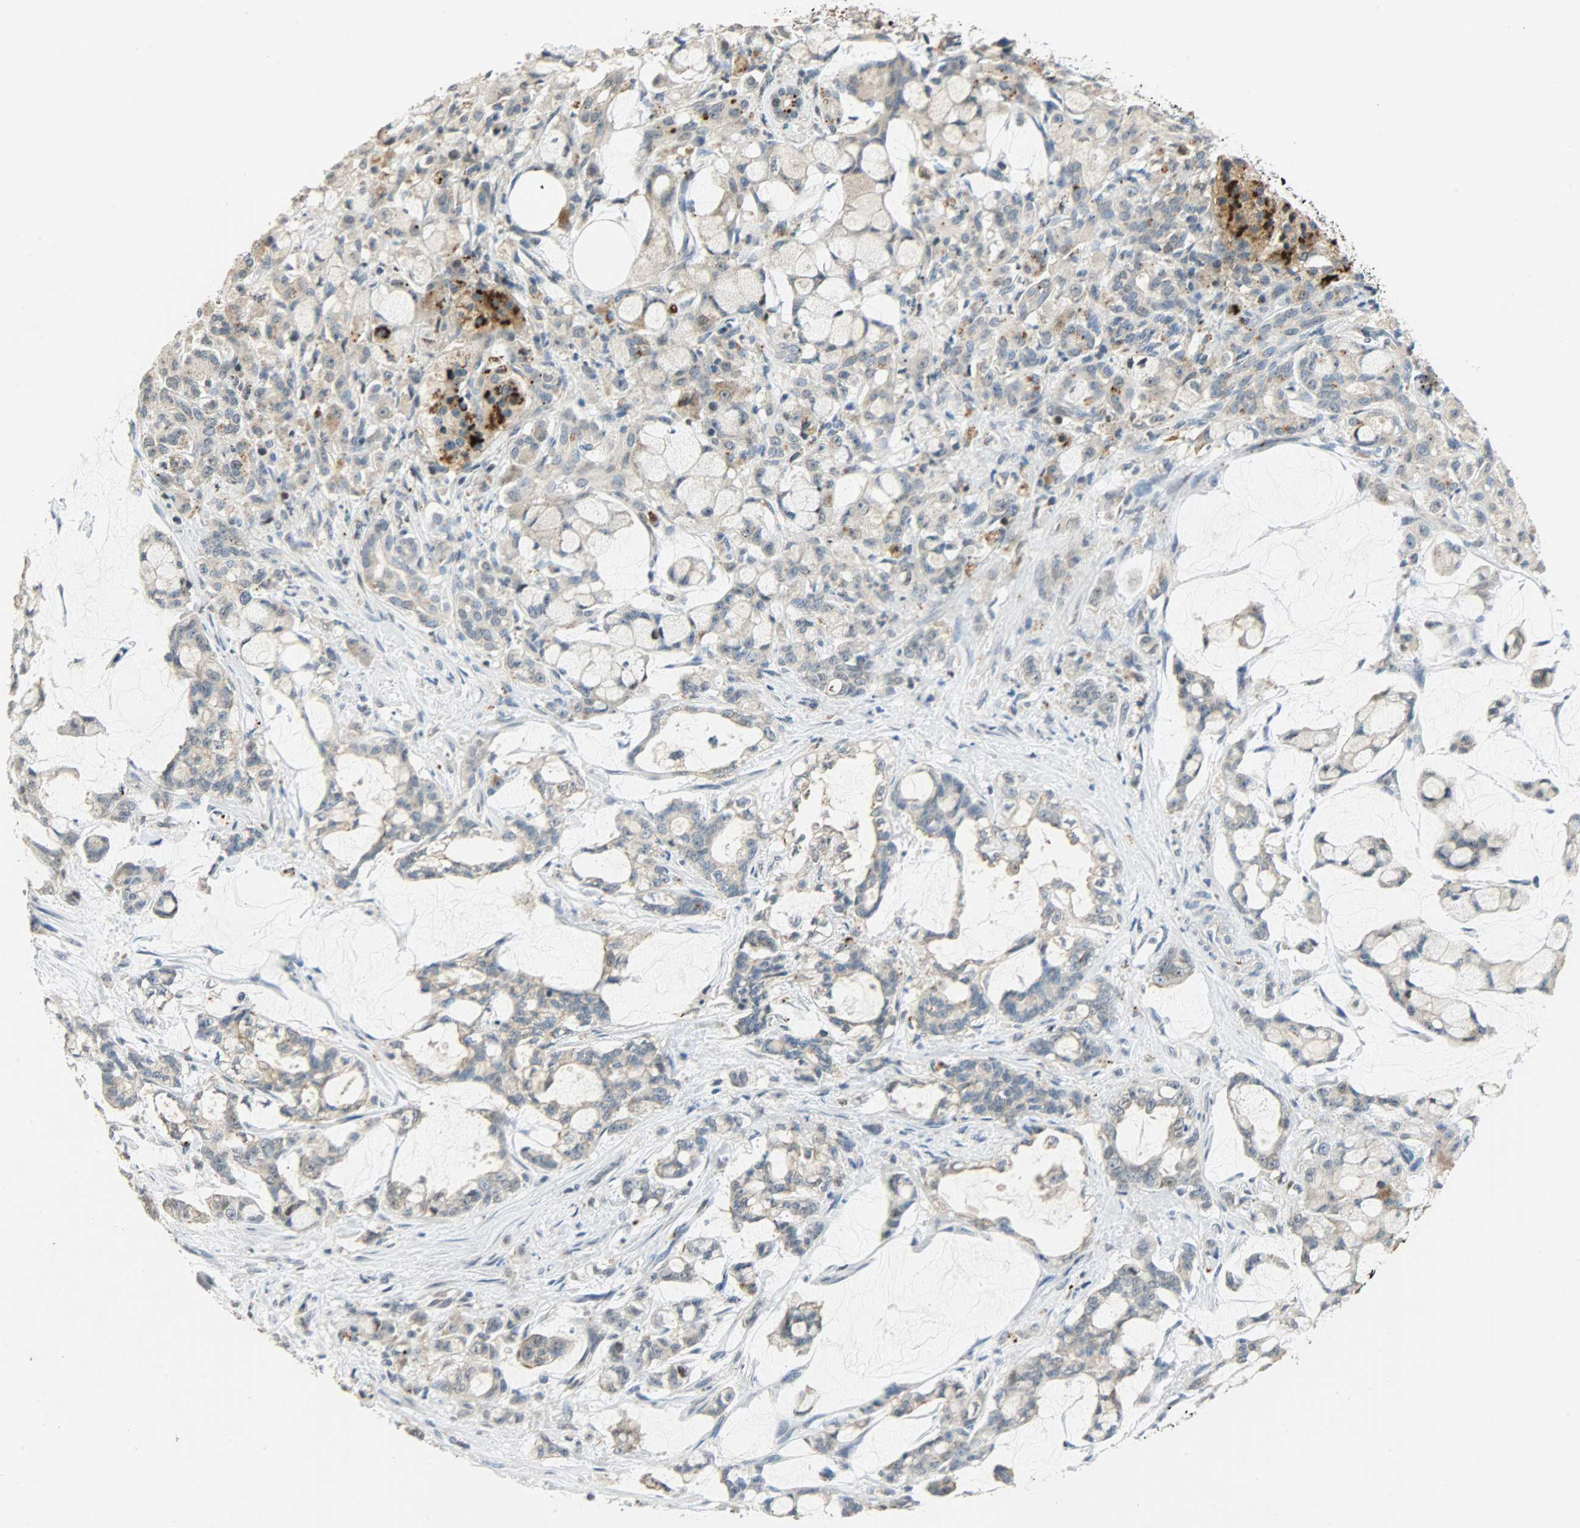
{"staining": {"intensity": "weak", "quantity": ">75%", "location": "cytoplasmic/membranous"}, "tissue": "pancreatic cancer", "cell_type": "Tumor cells", "image_type": "cancer", "snomed": [{"axis": "morphology", "description": "Adenocarcinoma, NOS"}, {"axis": "topography", "description": "Pancreas"}], "caption": "This is an image of IHC staining of adenocarcinoma (pancreatic), which shows weak positivity in the cytoplasmic/membranous of tumor cells.", "gene": "GIT2", "patient": {"sex": "female", "age": 73}}